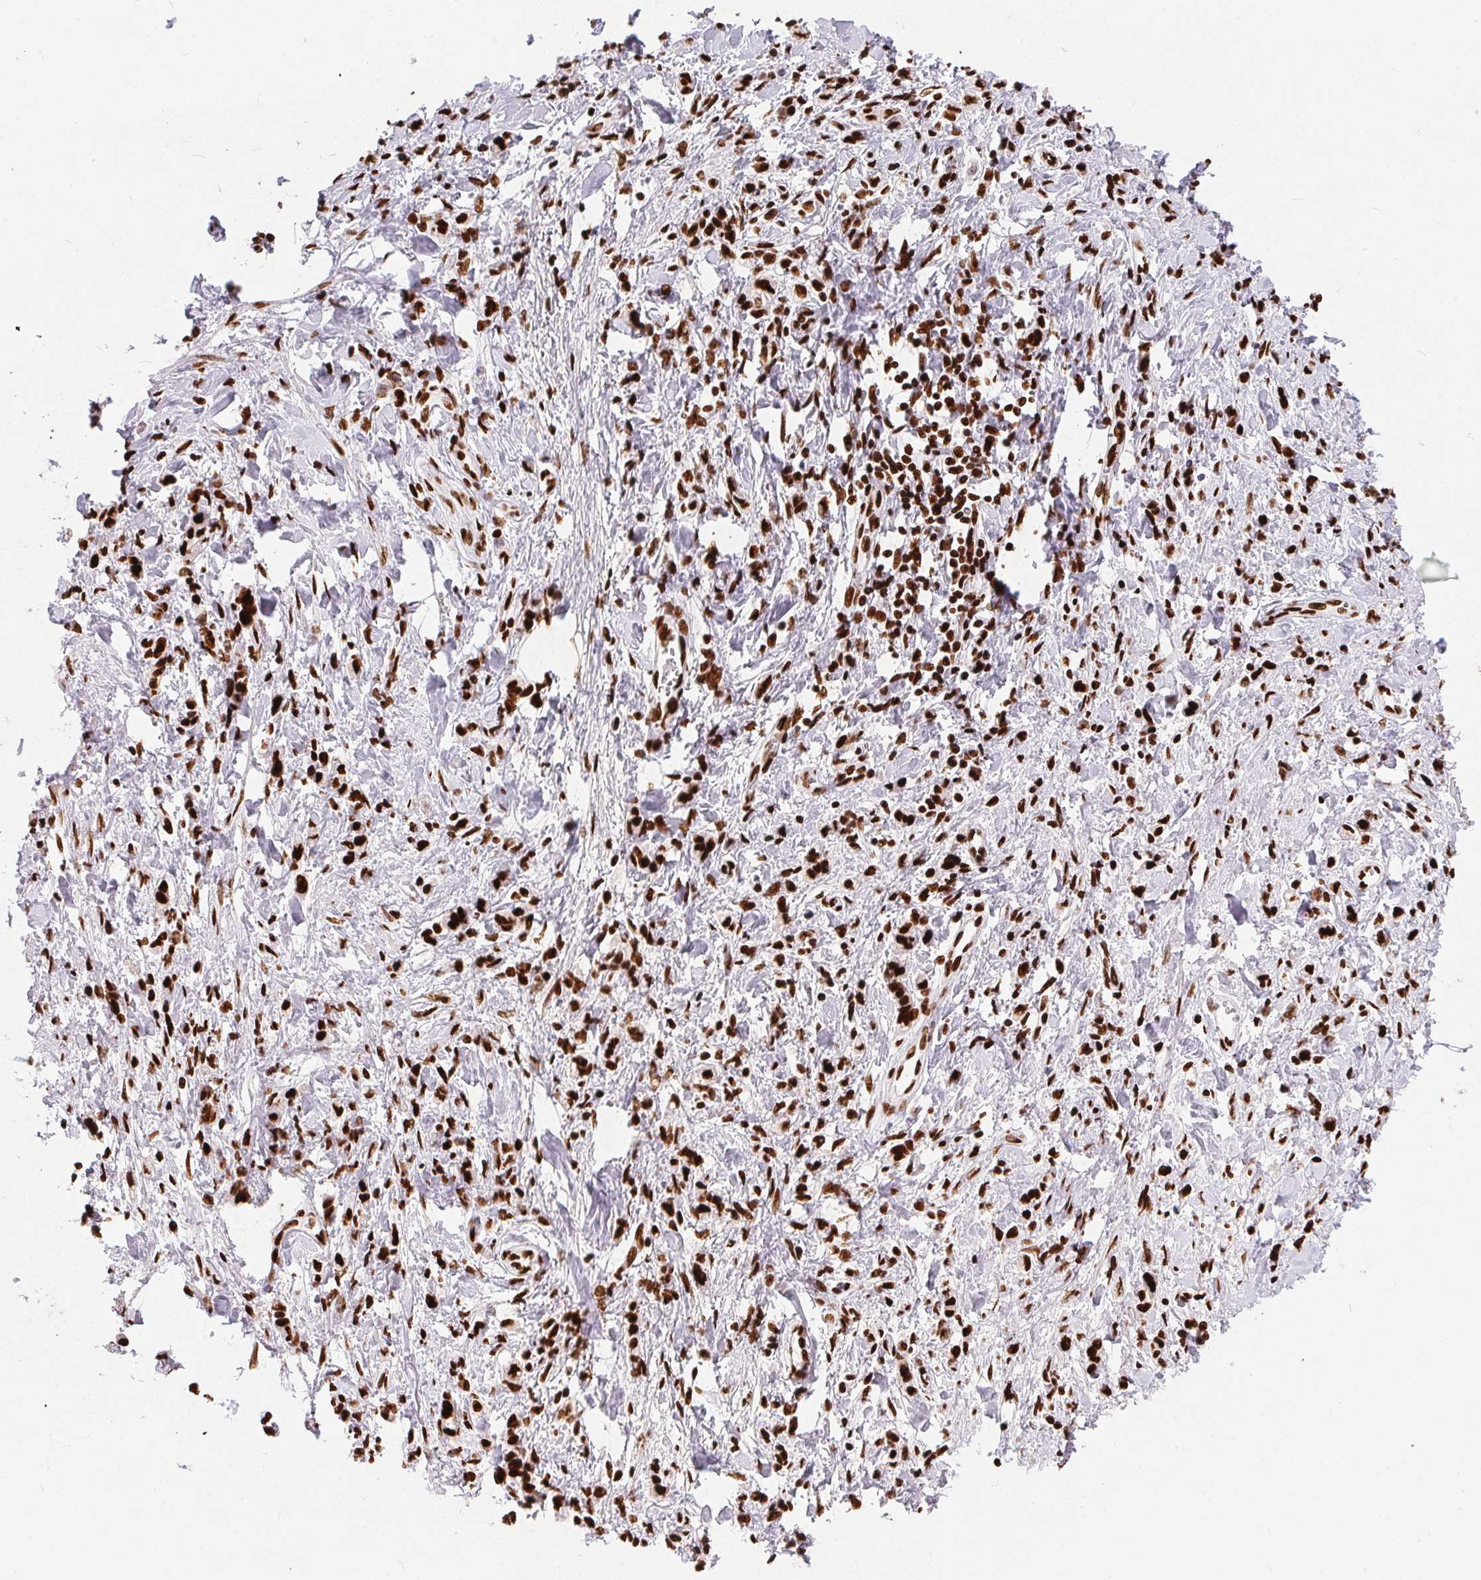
{"staining": {"intensity": "strong", "quantity": ">75%", "location": "nuclear"}, "tissue": "stomach cancer", "cell_type": "Tumor cells", "image_type": "cancer", "snomed": [{"axis": "morphology", "description": "Adenocarcinoma, NOS"}, {"axis": "topography", "description": "Stomach"}], "caption": "Immunohistochemical staining of human stomach adenocarcinoma reveals strong nuclear protein staining in about >75% of tumor cells.", "gene": "PAGE3", "patient": {"sex": "male", "age": 77}}